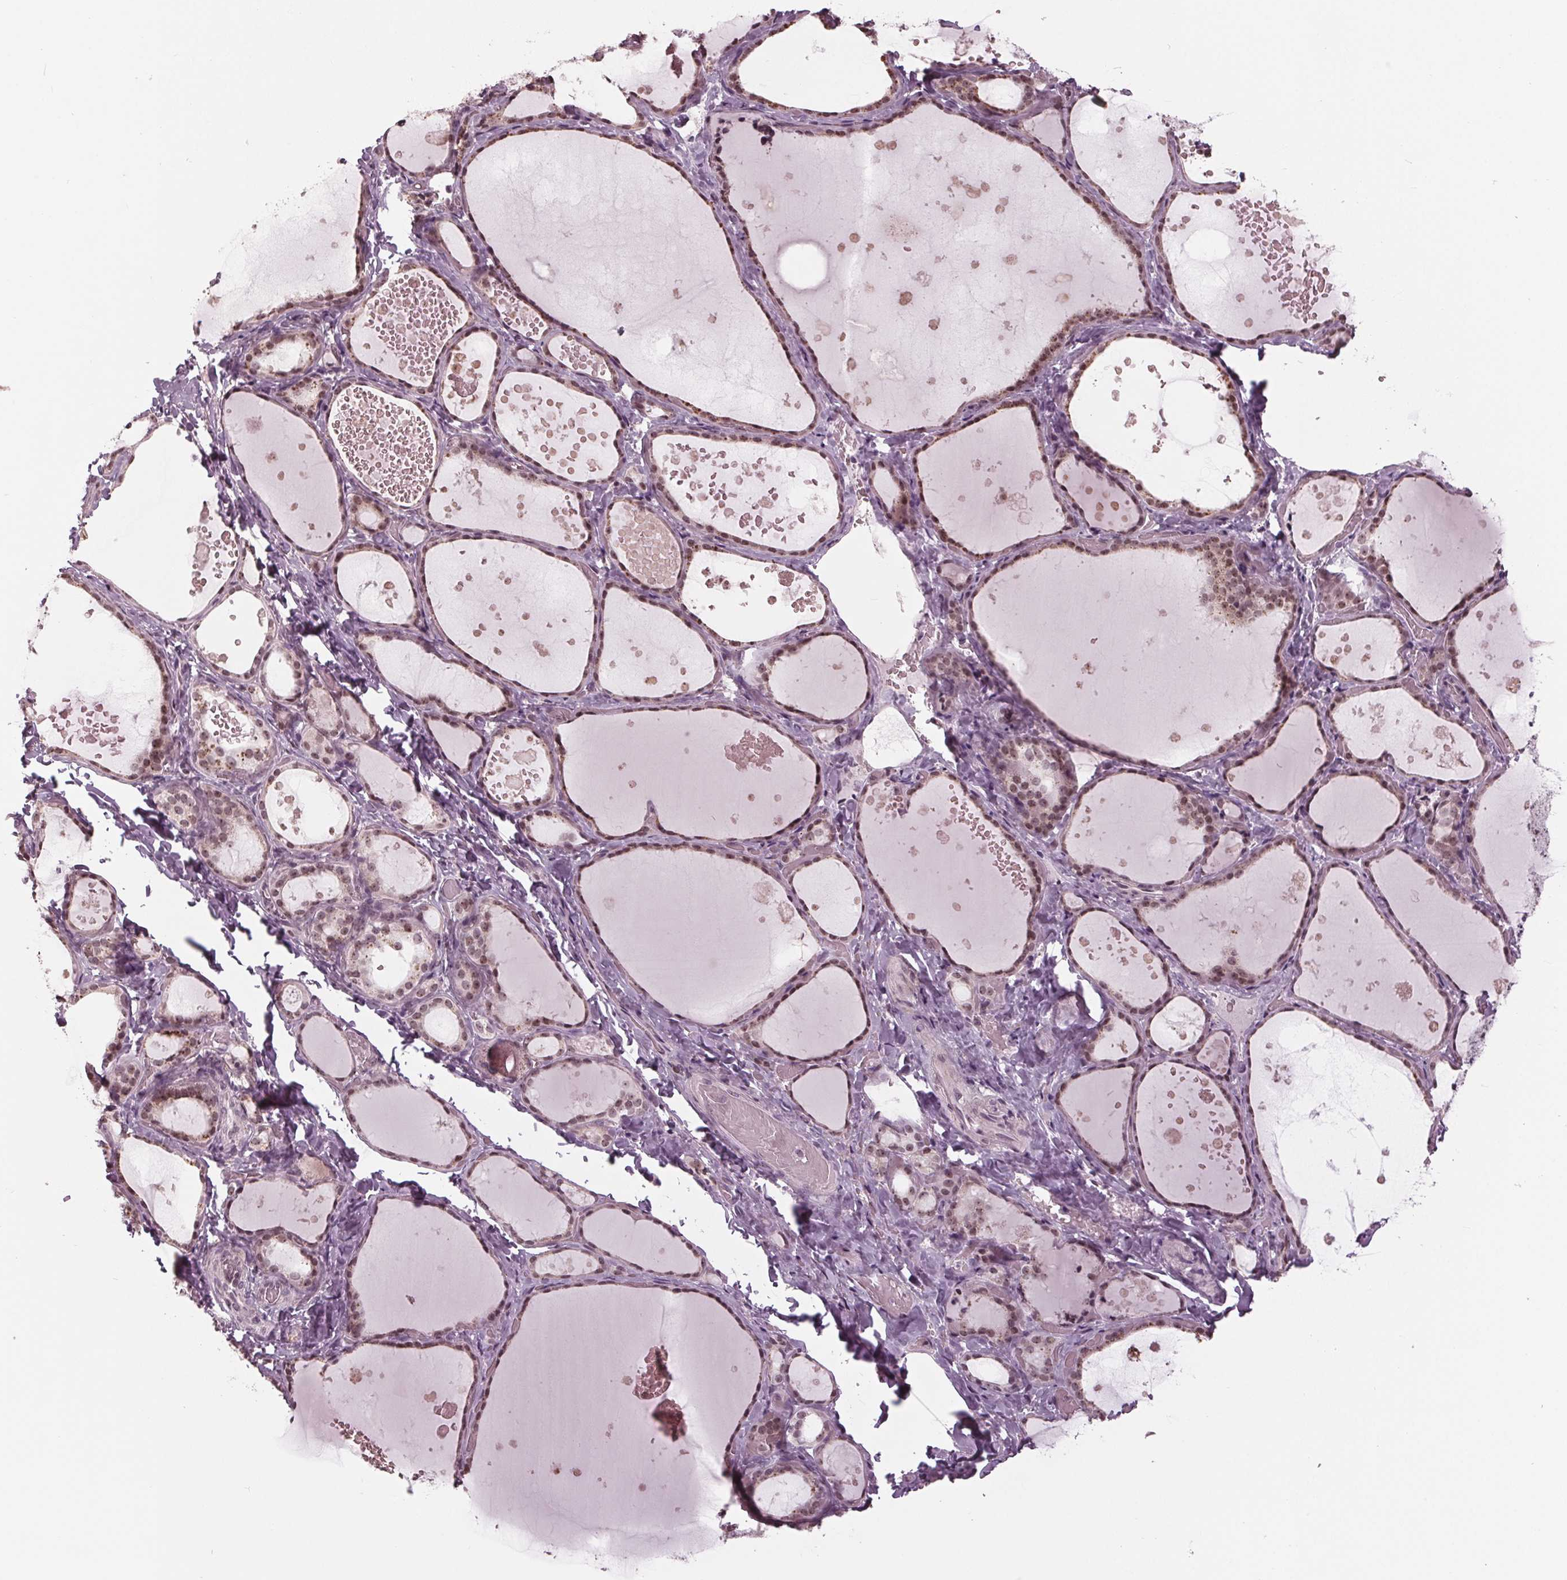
{"staining": {"intensity": "moderate", "quantity": ">75%", "location": "nuclear"}, "tissue": "thyroid gland", "cell_type": "Glandular cells", "image_type": "normal", "snomed": [{"axis": "morphology", "description": "Normal tissue, NOS"}, {"axis": "topography", "description": "Thyroid gland"}], "caption": "Benign thyroid gland was stained to show a protein in brown. There is medium levels of moderate nuclear staining in approximately >75% of glandular cells.", "gene": "SLX4", "patient": {"sex": "female", "age": 56}}